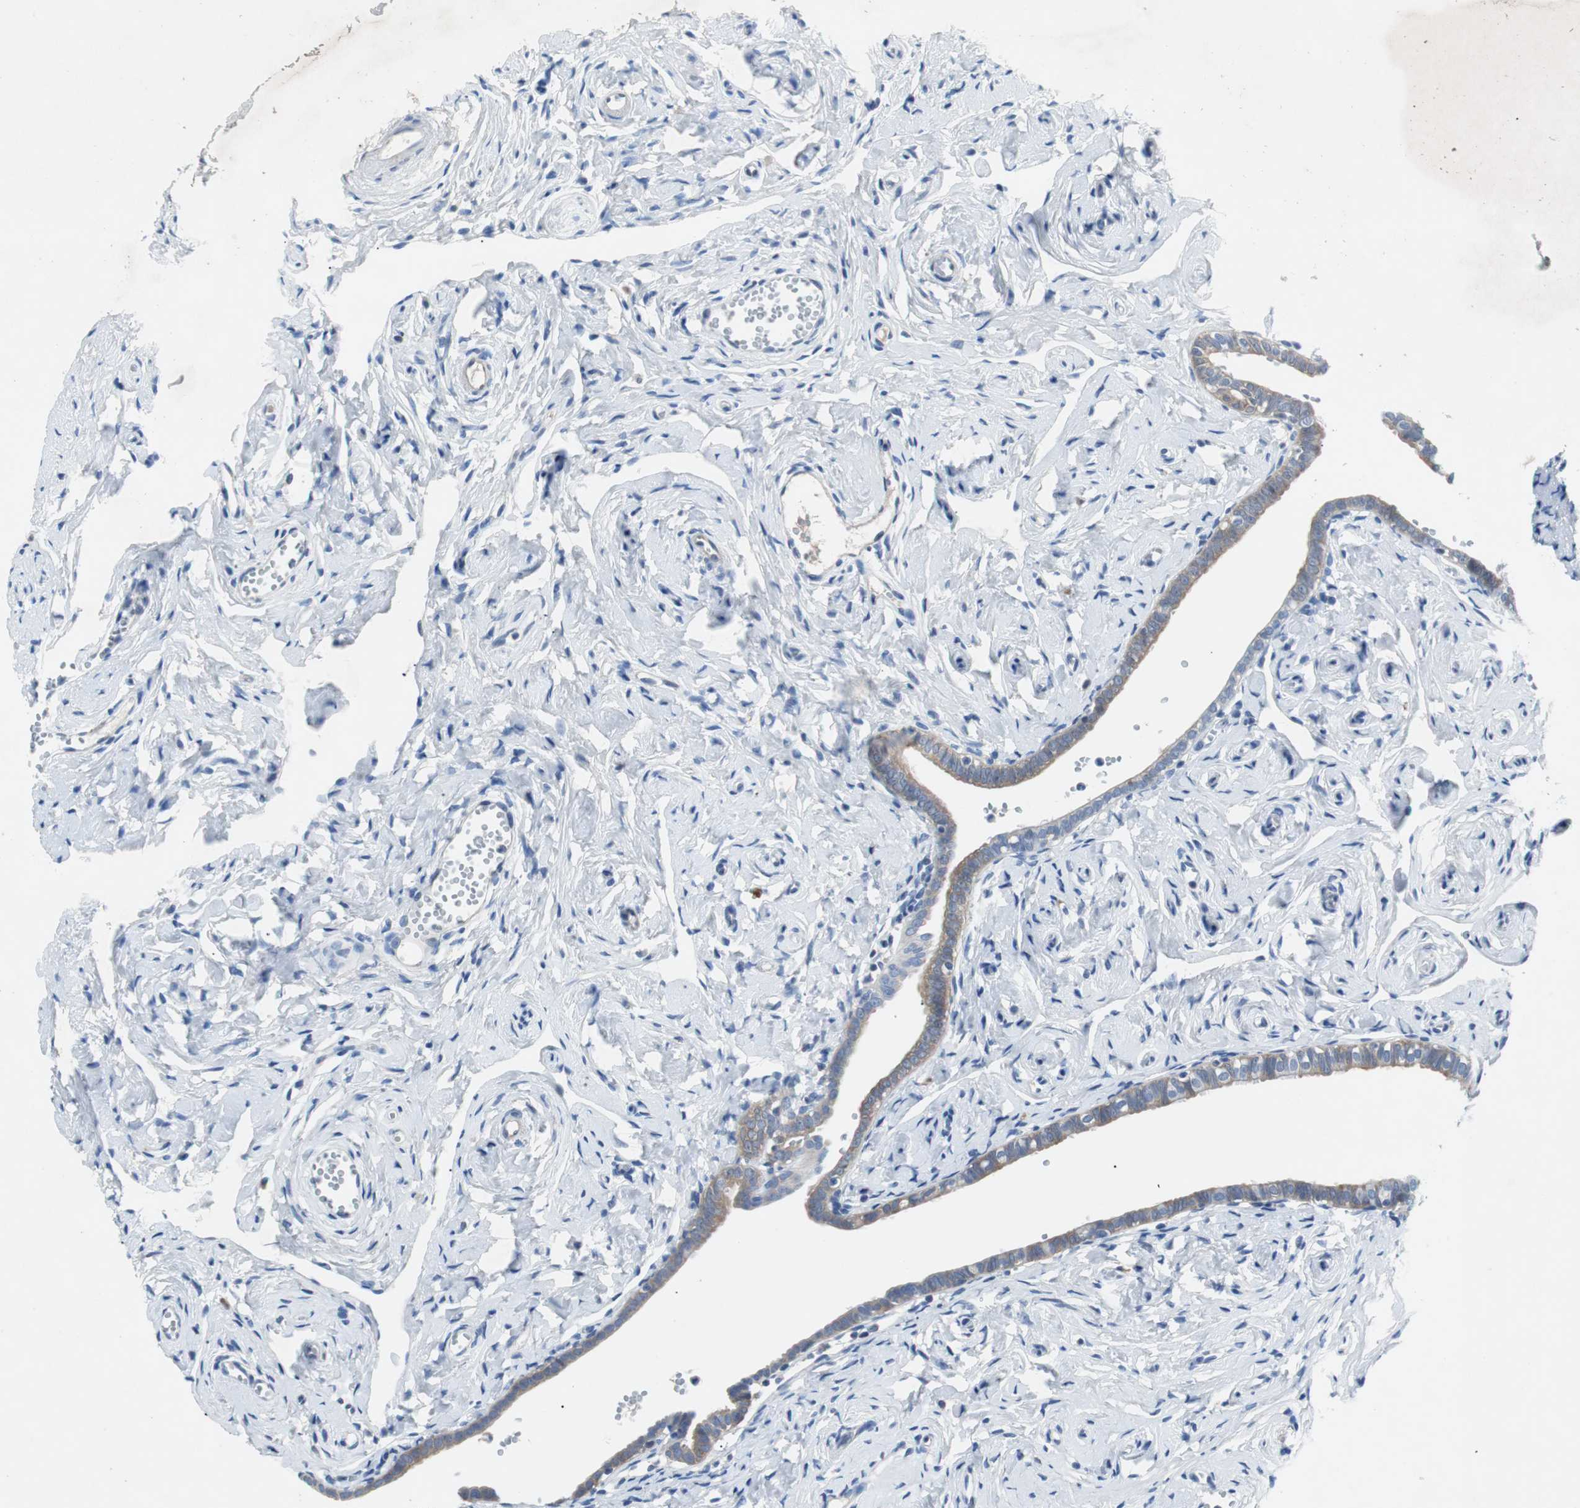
{"staining": {"intensity": "weak", "quantity": "25%-75%", "location": "cytoplasmic/membranous"}, "tissue": "fallopian tube", "cell_type": "Glandular cells", "image_type": "normal", "snomed": [{"axis": "morphology", "description": "Normal tissue, NOS"}, {"axis": "topography", "description": "Fallopian tube"}], "caption": "A high-resolution image shows immunohistochemistry (IHC) staining of unremarkable fallopian tube, which exhibits weak cytoplasmic/membranous positivity in about 25%-75% of glandular cells.", "gene": "EEF2K", "patient": {"sex": "female", "age": 71}}